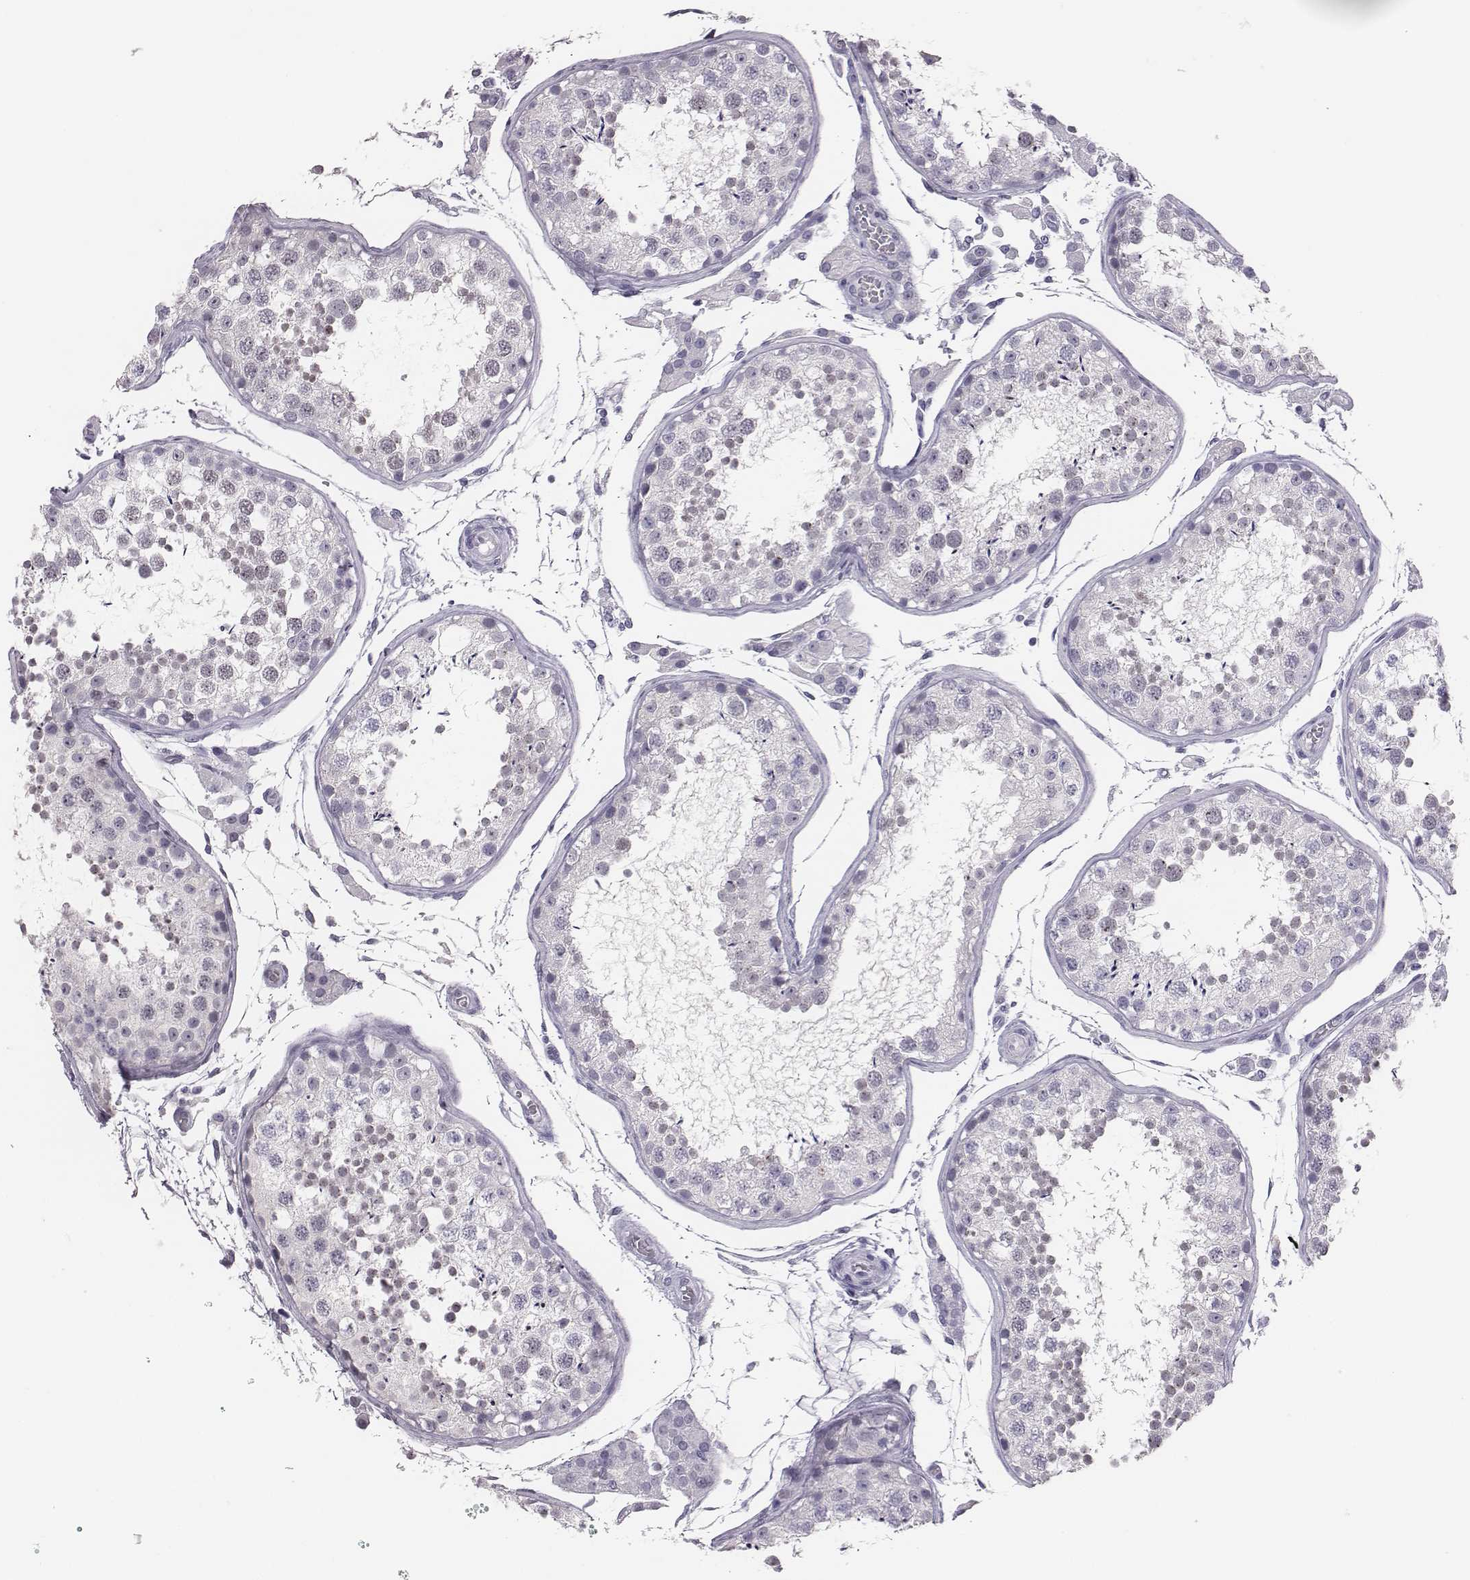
{"staining": {"intensity": "weak", "quantity": "25%-75%", "location": "nuclear"}, "tissue": "testis", "cell_type": "Cells in seminiferous ducts", "image_type": "normal", "snomed": [{"axis": "morphology", "description": "Normal tissue, NOS"}, {"axis": "topography", "description": "Testis"}], "caption": "About 25%-75% of cells in seminiferous ducts in normal testis demonstrate weak nuclear protein staining as visualized by brown immunohistochemical staining.", "gene": "ACOD1", "patient": {"sex": "male", "age": 29}}